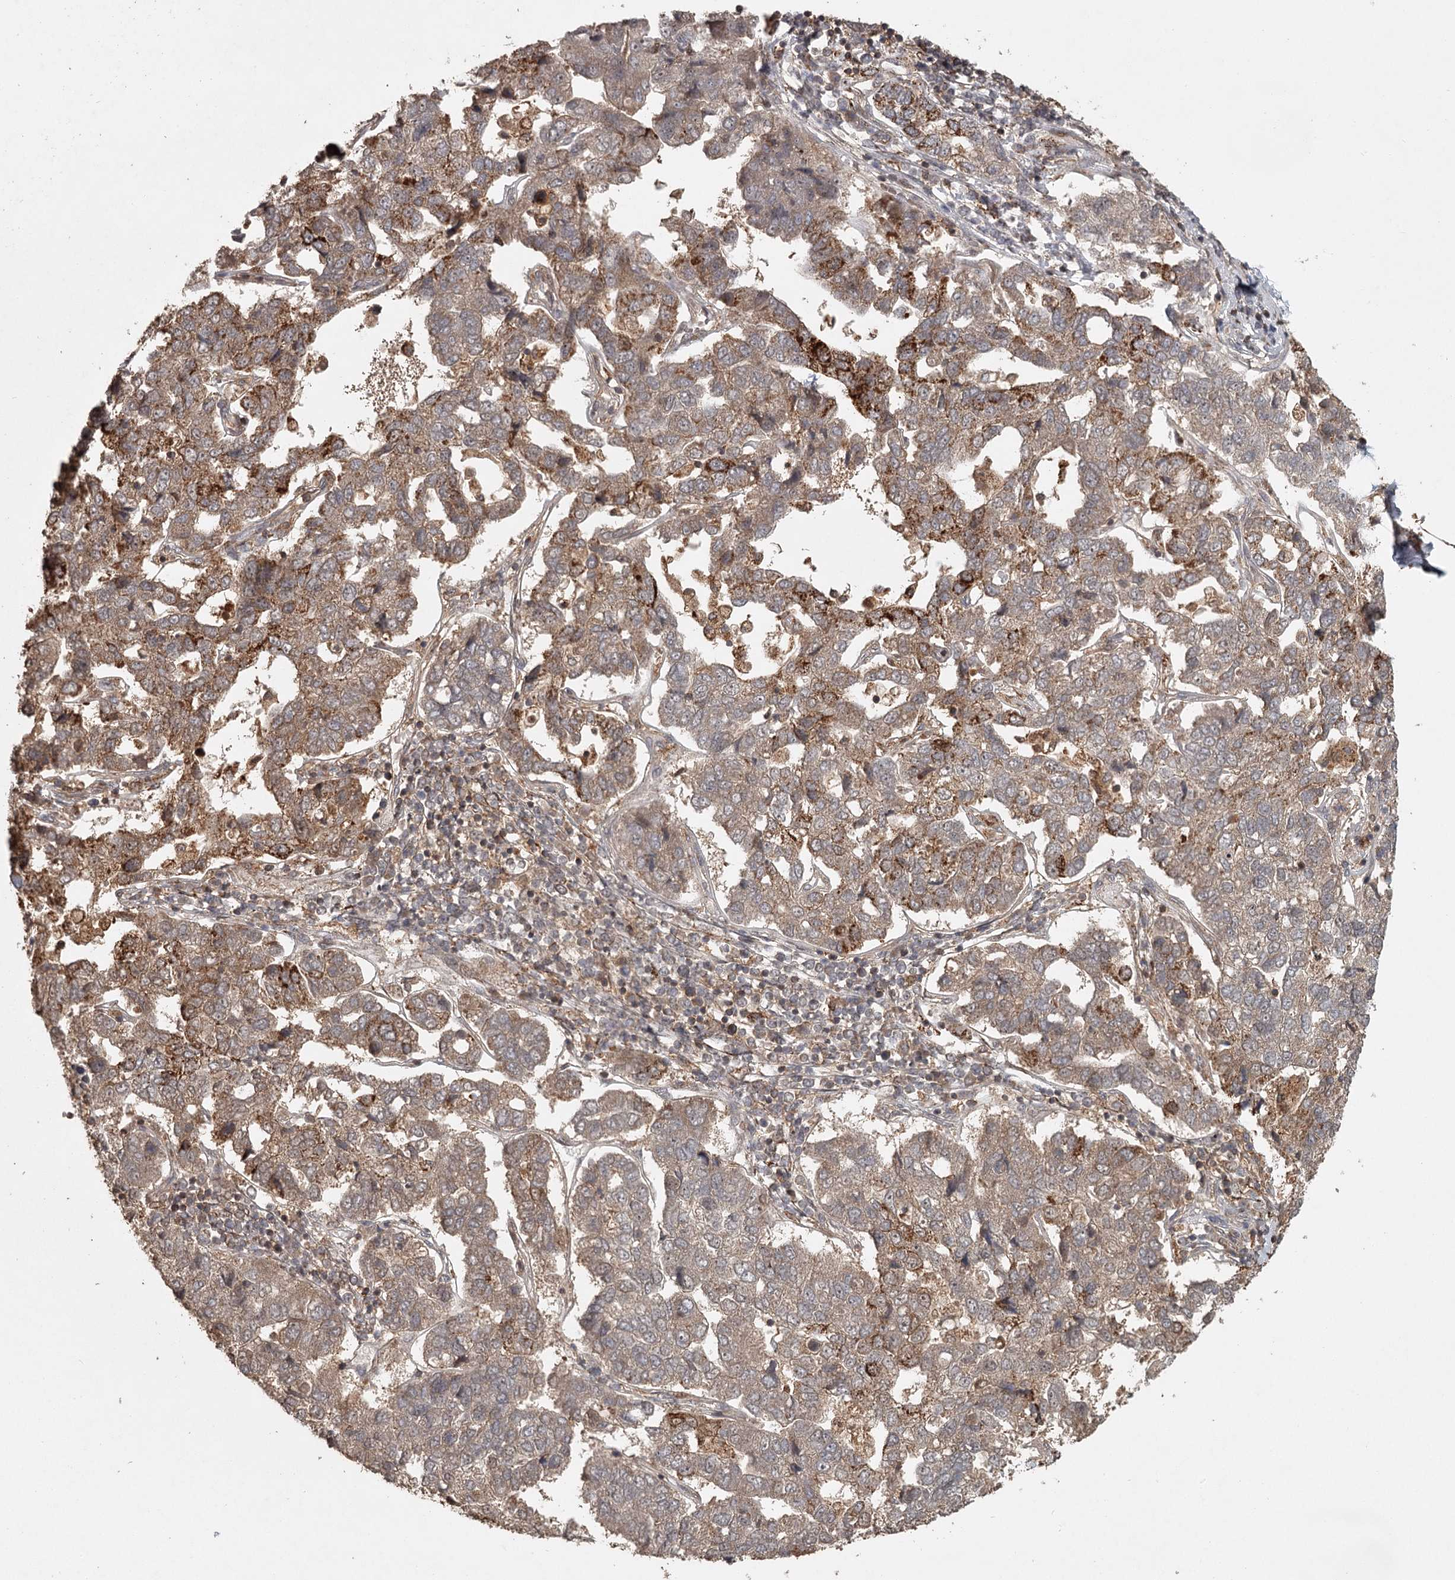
{"staining": {"intensity": "moderate", "quantity": "25%-75%", "location": "cytoplasmic/membranous"}, "tissue": "pancreatic cancer", "cell_type": "Tumor cells", "image_type": "cancer", "snomed": [{"axis": "morphology", "description": "Adenocarcinoma, NOS"}, {"axis": "topography", "description": "Pancreas"}], "caption": "Immunohistochemistry staining of pancreatic cancer, which shows medium levels of moderate cytoplasmic/membranous staining in about 25%-75% of tumor cells indicating moderate cytoplasmic/membranous protein staining. The staining was performed using DAB (brown) for protein detection and nuclei were counterstained in hematoxylin (blue).", "gene": "FAXC", "patient": {"sex": "female", "age": 61}}